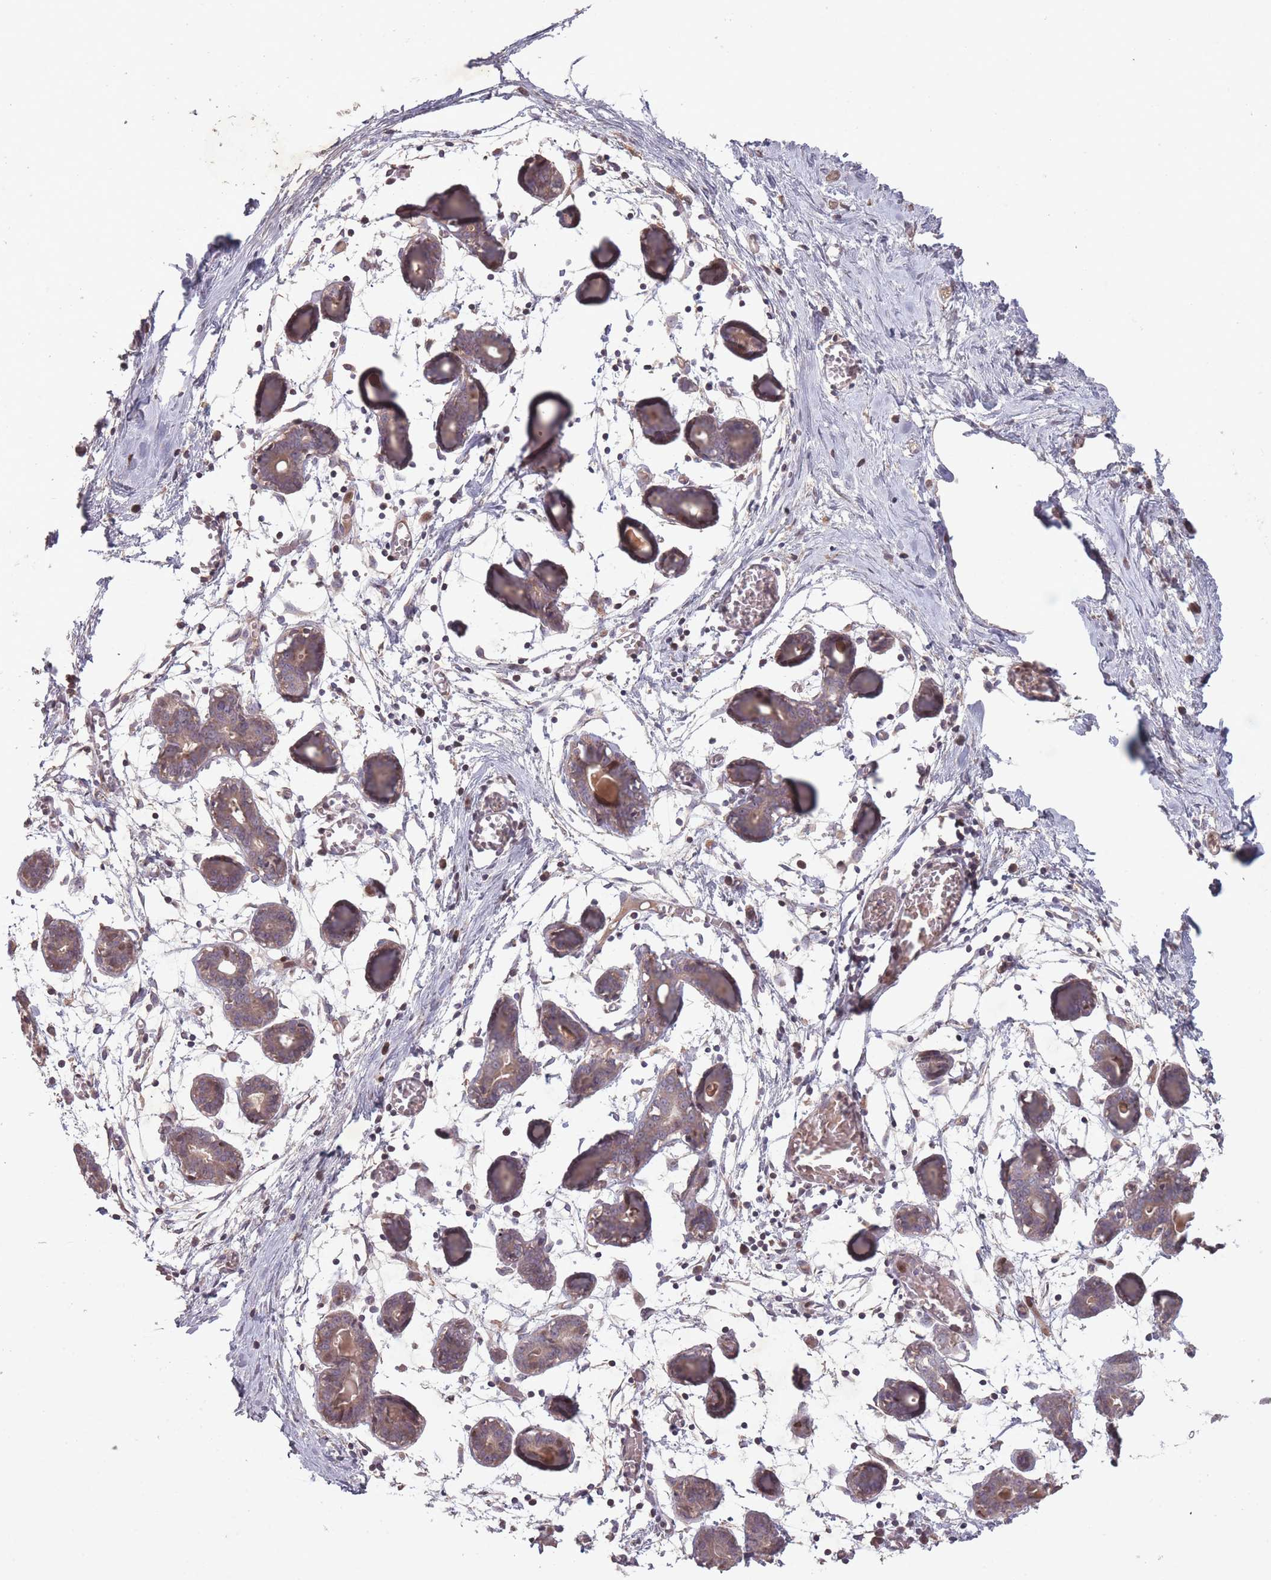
{"staining": {"intensity": "negative", "quantity": "none", "location": "none"}, "tissue": "breast", "cell_type": "Adipocytes", "image_type": "normal", "snomed": [{"axis": "morphology", "description": "Normal tissue, NOS"}, {"axis": "topography", "description": "Breast"}], "caption": "This is a histopathology image of IHC staining of normal breast, which shows no expression in adipocytes.", "gene": "OR2V1", "patient": {"sex": "female", "age": 27}}